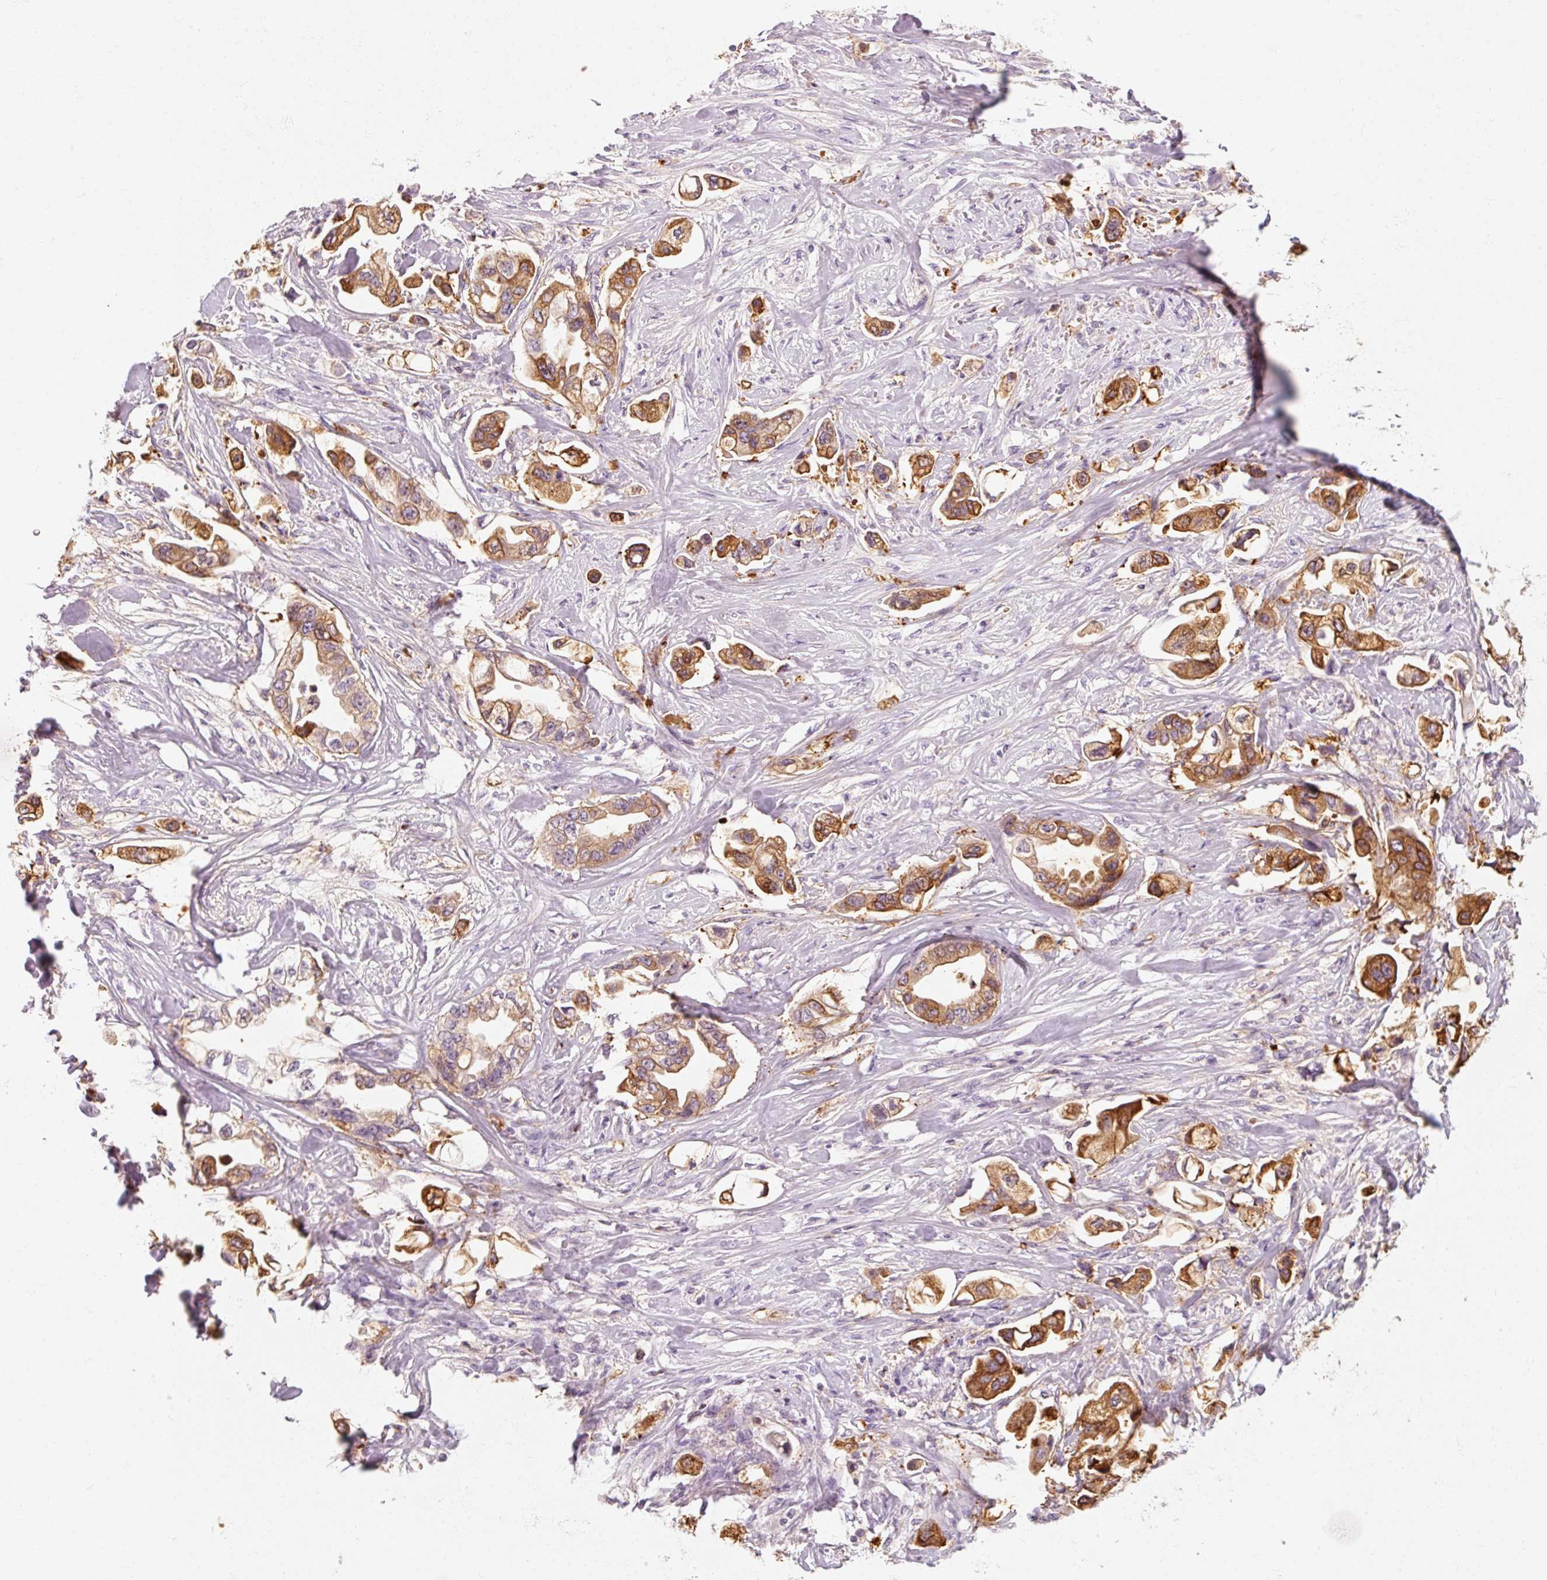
{"staining": {"intensity": "strong", "quantity": ">75%", "location": "cytoplasmic/membranous"}, "tissue": "stomach cancer", "cell_type": "Tumor cells", "image_type": "cancer", "snomed": [{"axis": "morphology", "description": "Adenocarcinoma, NOS"}, {"axis": "topography", "description": "Stomach"}], "caption": "Immunohistochemistry (IHC) image of stomach adenocarcinoma stained for a protein (brown), which reveals high levels of strong cytoplasmic/membranous staining in approximately >75% of tumor cells.", "gene": "OR8K1", "patient": {"sex": "male", "age": 62}}